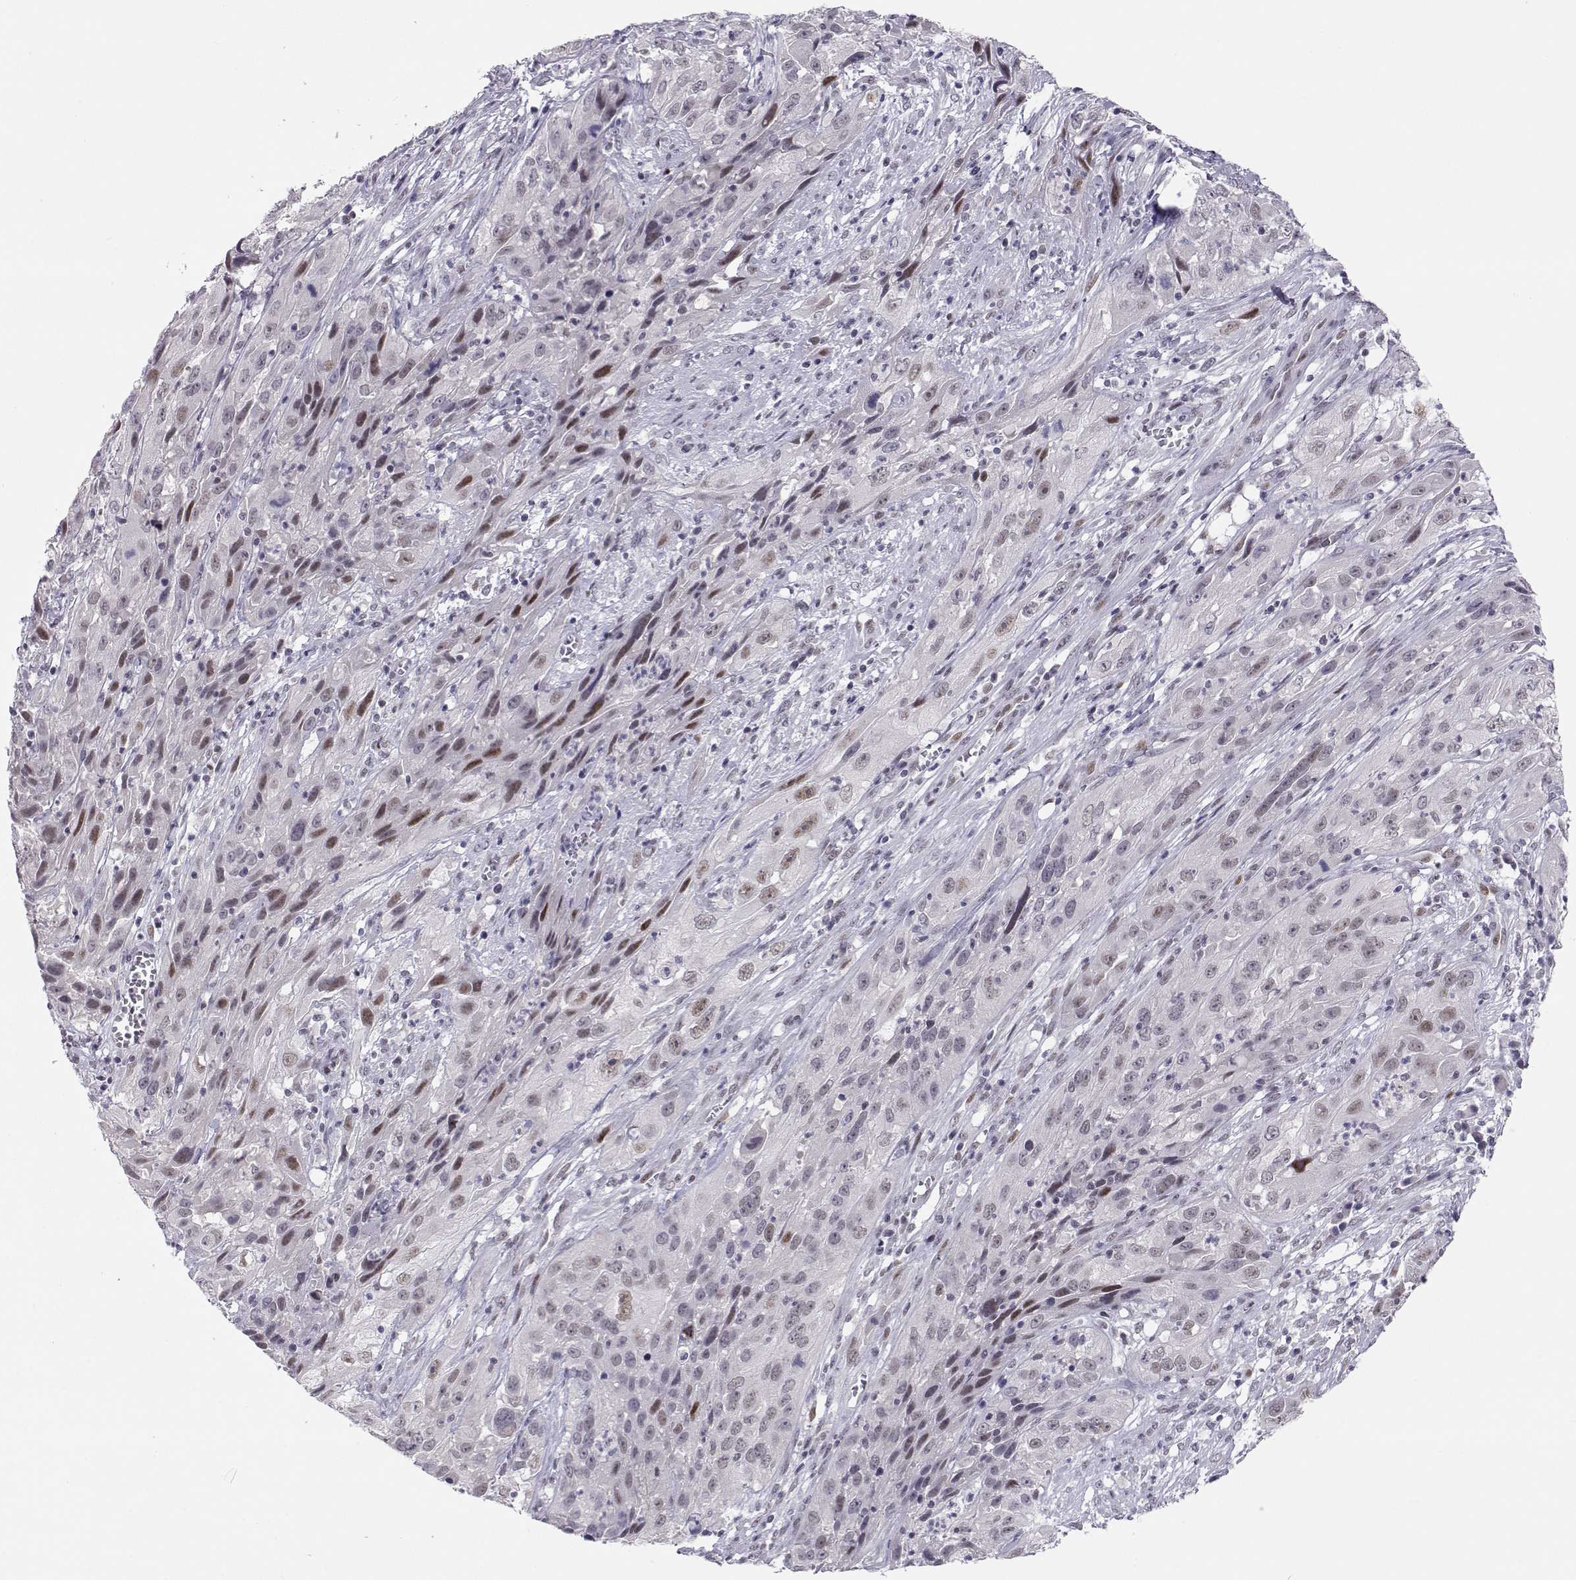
{"staining": {"intensity": "weak", "quantity": "<25%", "location": "nuclear"}, "tissue": "cervical cancer", "cell_type": "Tumor cells", "image_type": "cancer", "snomed": [{"axis": "morphology", "description": "Squamous cell carcinoma, NOS"}, {"axis": "topography", "description": "Cervix"}], "caption": "The image exhibits no staining of tumor cells in squamous cell carcinoma (cervical).", "gene": "SIX6", "patient": {"sex": "female", "age": 32}}